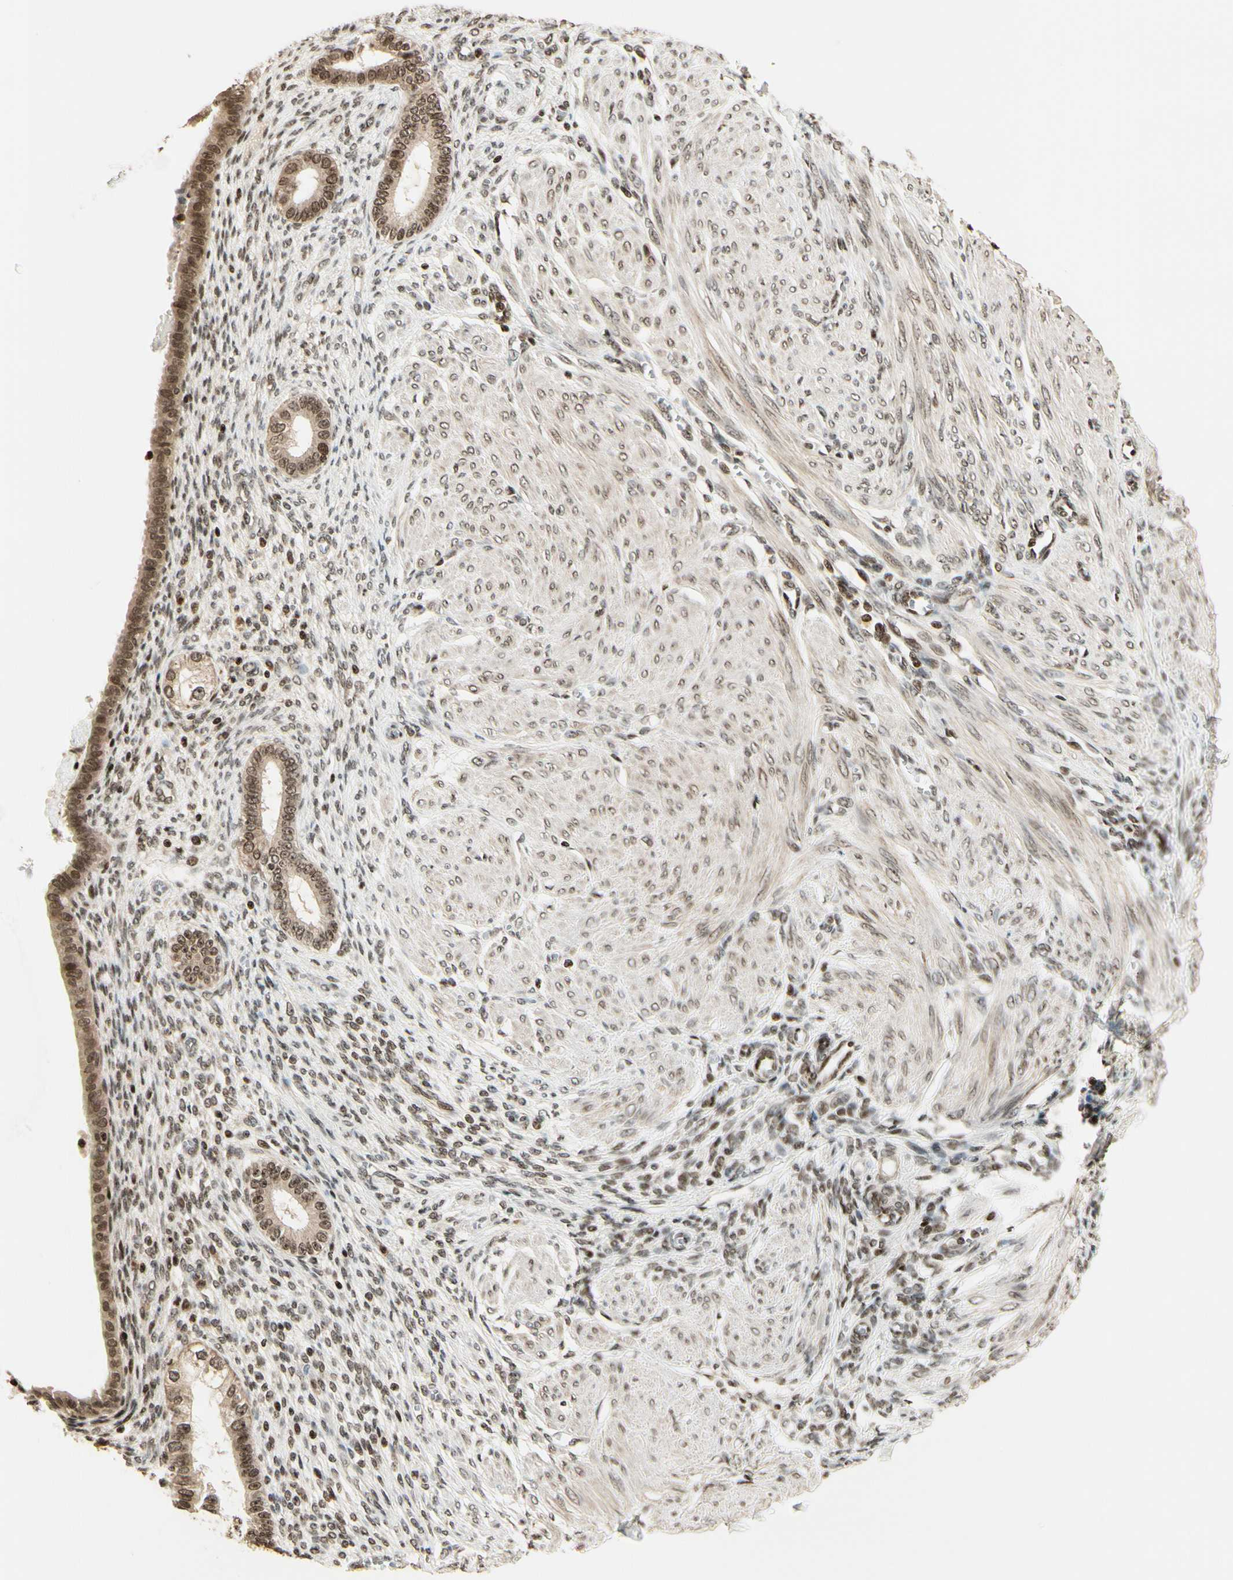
{"staining": {"intensity": "strong", "quantity": ">75%", "location": "nuclear"}, "tissue": "endometrium", "cell_type": "Cells in endometrial stroma", "image_type": "normal", "snomed": [{"axis": "morphology", "description": "Normal tissue, NOS"}, {"axis": "topography", "description": "Endometrium"}], "caption": "An immunohistochemistry (IHC) image of normal tissue is shown. Protein staining in brown labels strong nuclear positivity in endometrium within cells in endometrial stroma. Using DAB (brown) and hematoxylin (blue) stains, captured at high magnification using brightfield microscopy.", "gene": "TSHZ3", "patient": {"sex": "female", "age": 72}}